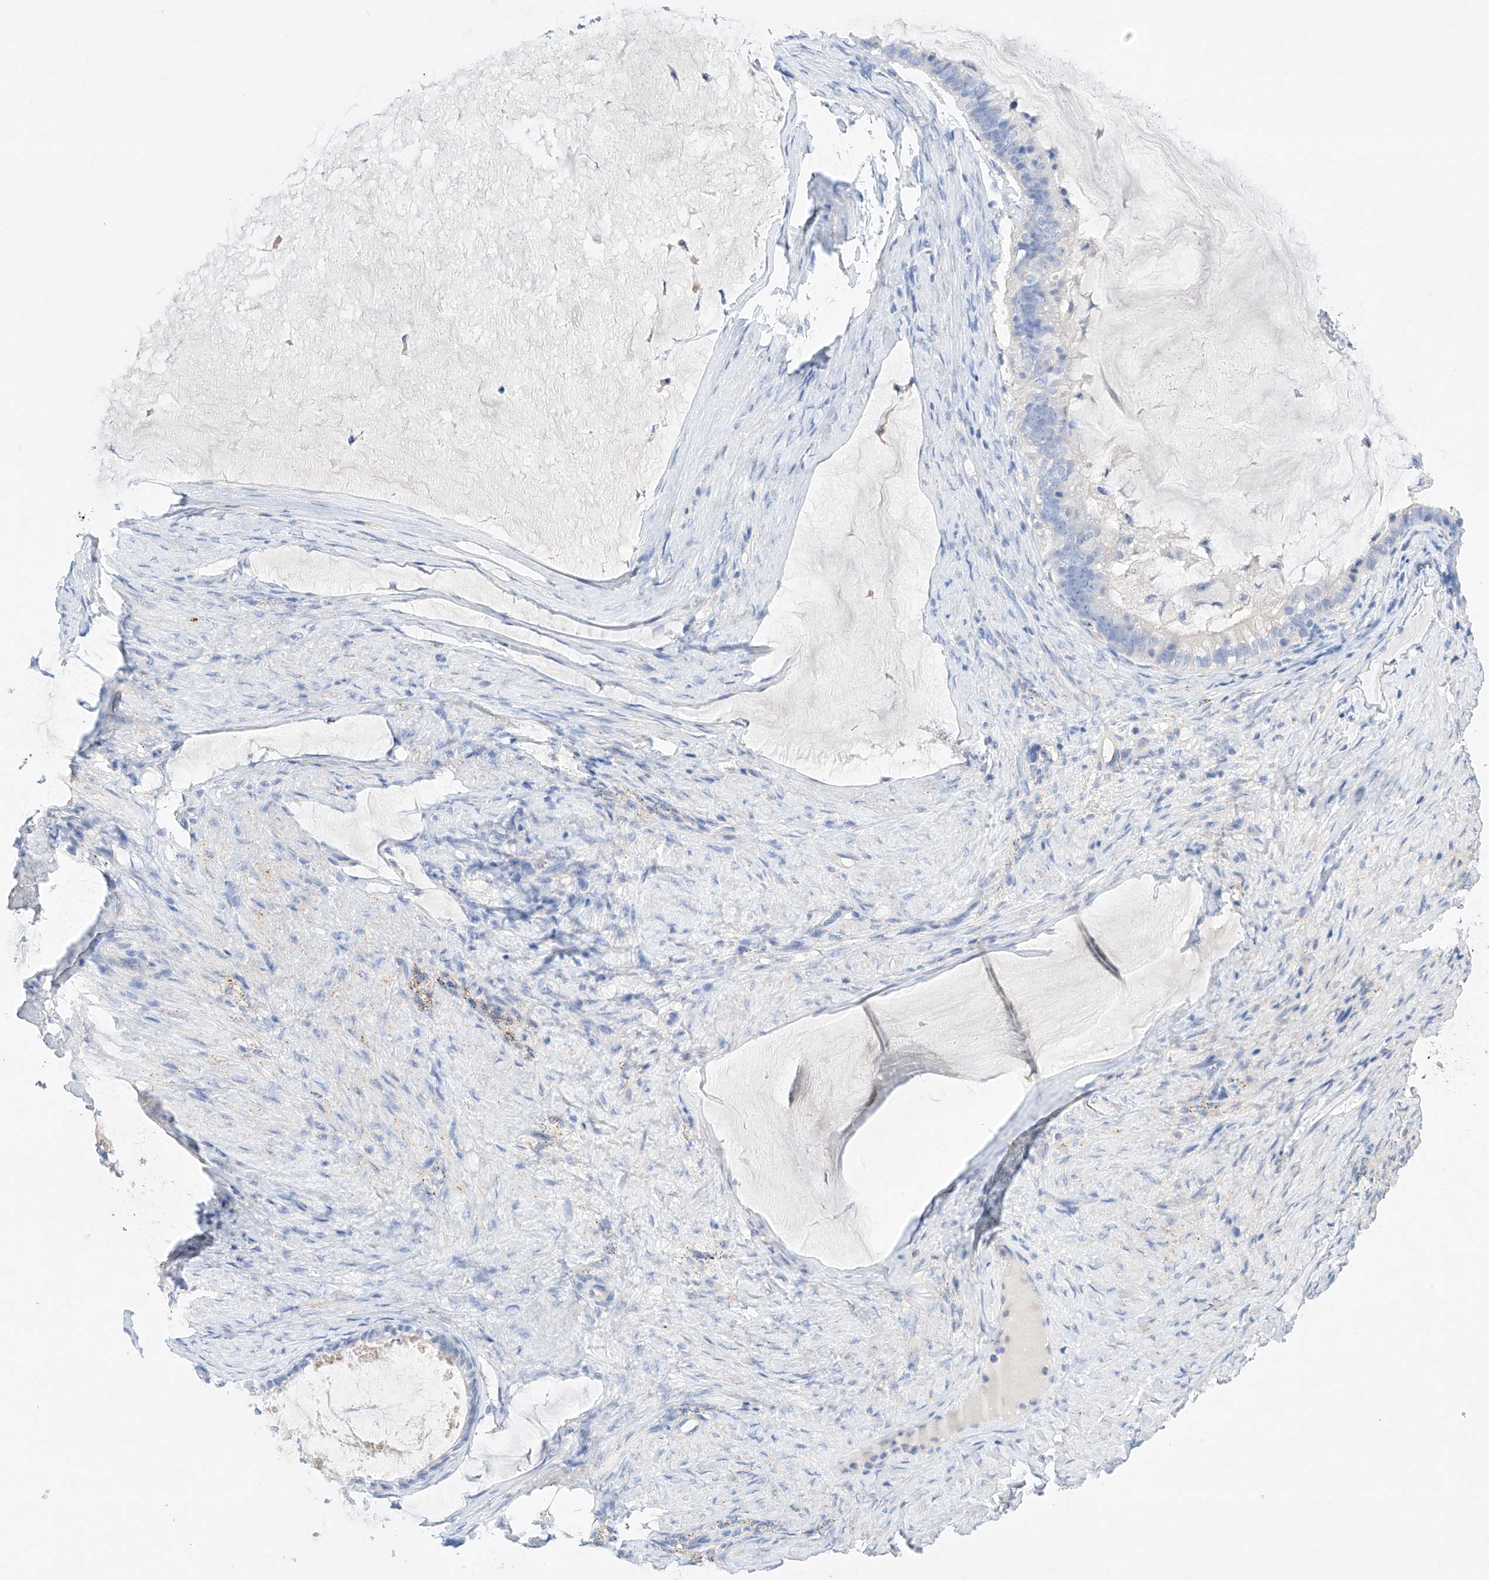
{"staining": {"intensity": "negative", "quantity": "none", "location": "none"}, "tissue": "ovarian cancer", "cell_type": "Tumor cells", "image_type": "cancer", "snomed": [{"axis": "morphology", "description": "Cystadenocarcinoma, mucinous, NOS"}, {"axis": "topography", "description": "Ovary"}], "caption": "Micrograph shows no significant protein positivity in tumor cells of ovarian cancer (mucinous cystadenocarcinoma). (DAB IHC with hematoxylin counter stain).", "gene": "LURAP1", "patient": {"sex": "female", "age": 61}}